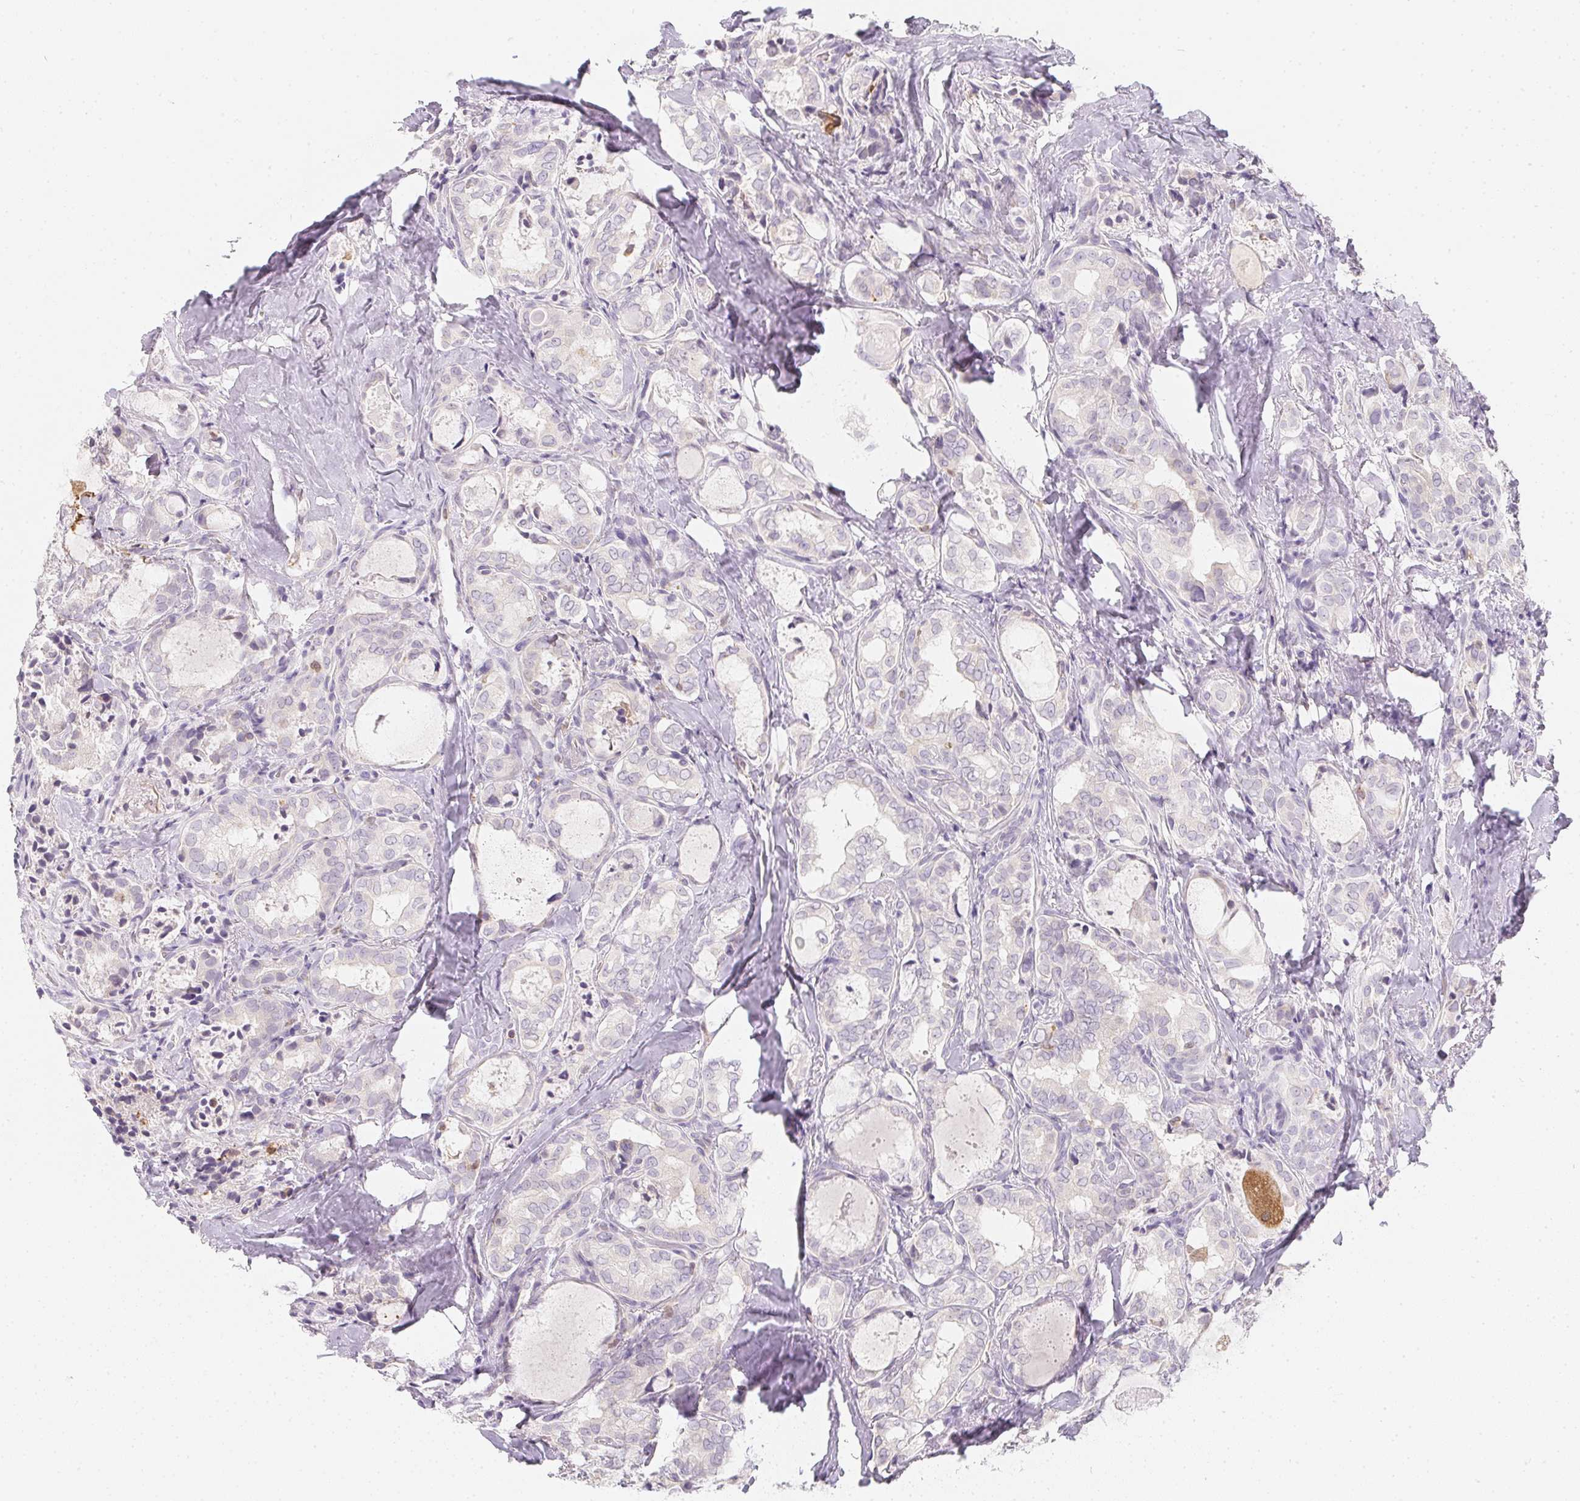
{"staining": {"intensity": "negative", "quantity": "none", "location": "none"}, "tissue": "thyroid cancer", "cell_type": "Tumor cells", "image_type": "cancer", "snomed": [{"axis": "morphology", "description": "Papillary adenocarcinoma, NOS"}, {"axis": "topography", "description": "Thyroid gland"}], "caption": "DAB immunohistochemical staining of human thyroid papillary adenocarcinoma reveals no significant expression in tumor cells.", "gene": "SOAT1", "patient": {"sex": "female", "age": 75}}